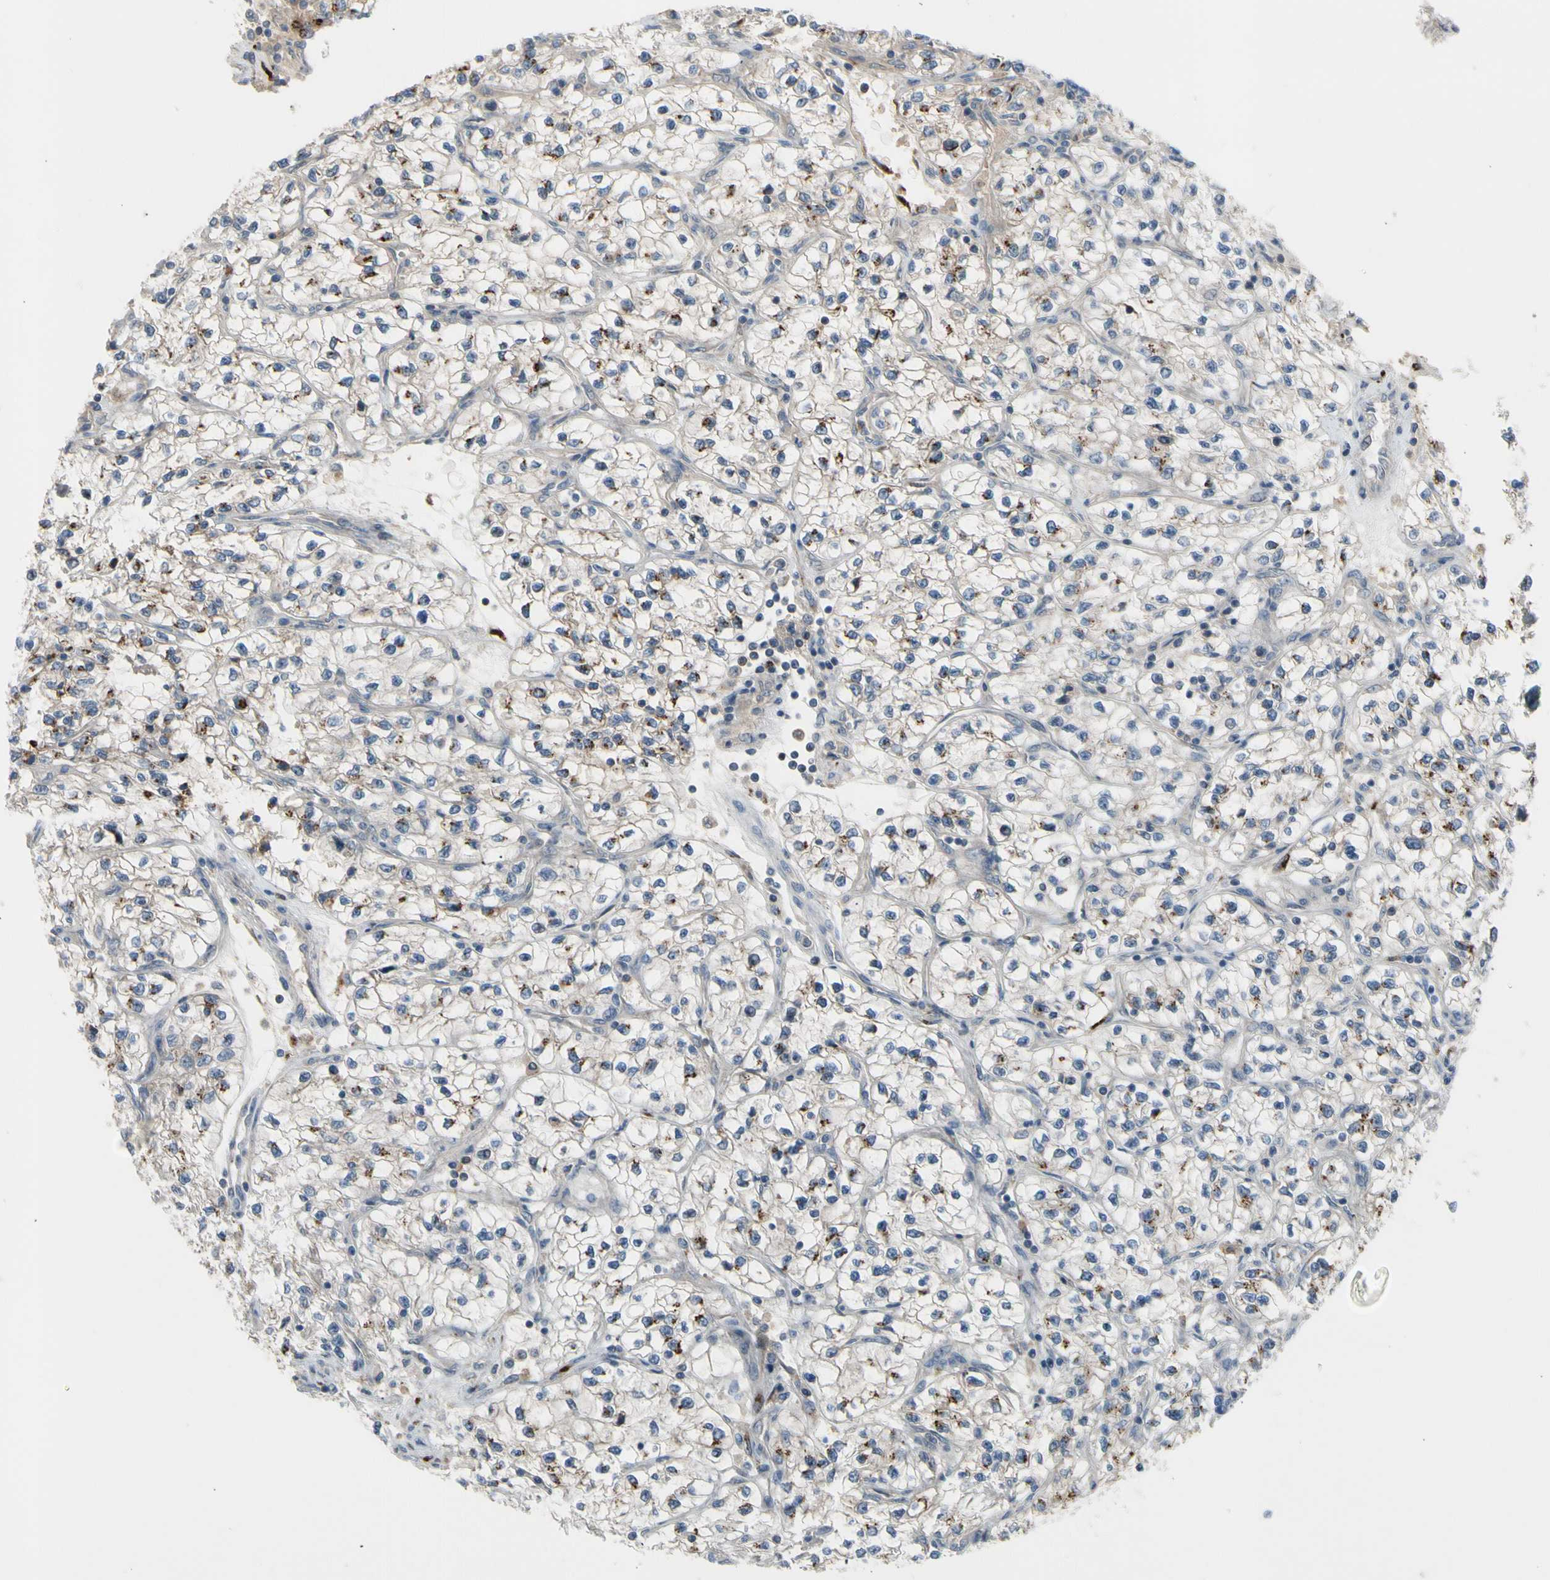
{"staining": {"intensity": "moderate", "quantity": "<25%", "location": "cytoplasmic/membranous"}, "tissue": "renal cancer", "cell_type": "Tumor cells", "image_type": "cancer", "snomed": [{"axis": "morphology", "description": "Adenocarcinoma, NOS"}, {"axis": "topography", "description": "Kidney"}], "caption": "Approximately <25% of tumor cells in human adenocarcinoma (renal) display moderate cytoplasmic/membranous protein expression as visualized by brown immunohistochemical staining.", "gene": "GALNT5", "patient": {"sex": "female", "age": 57}}